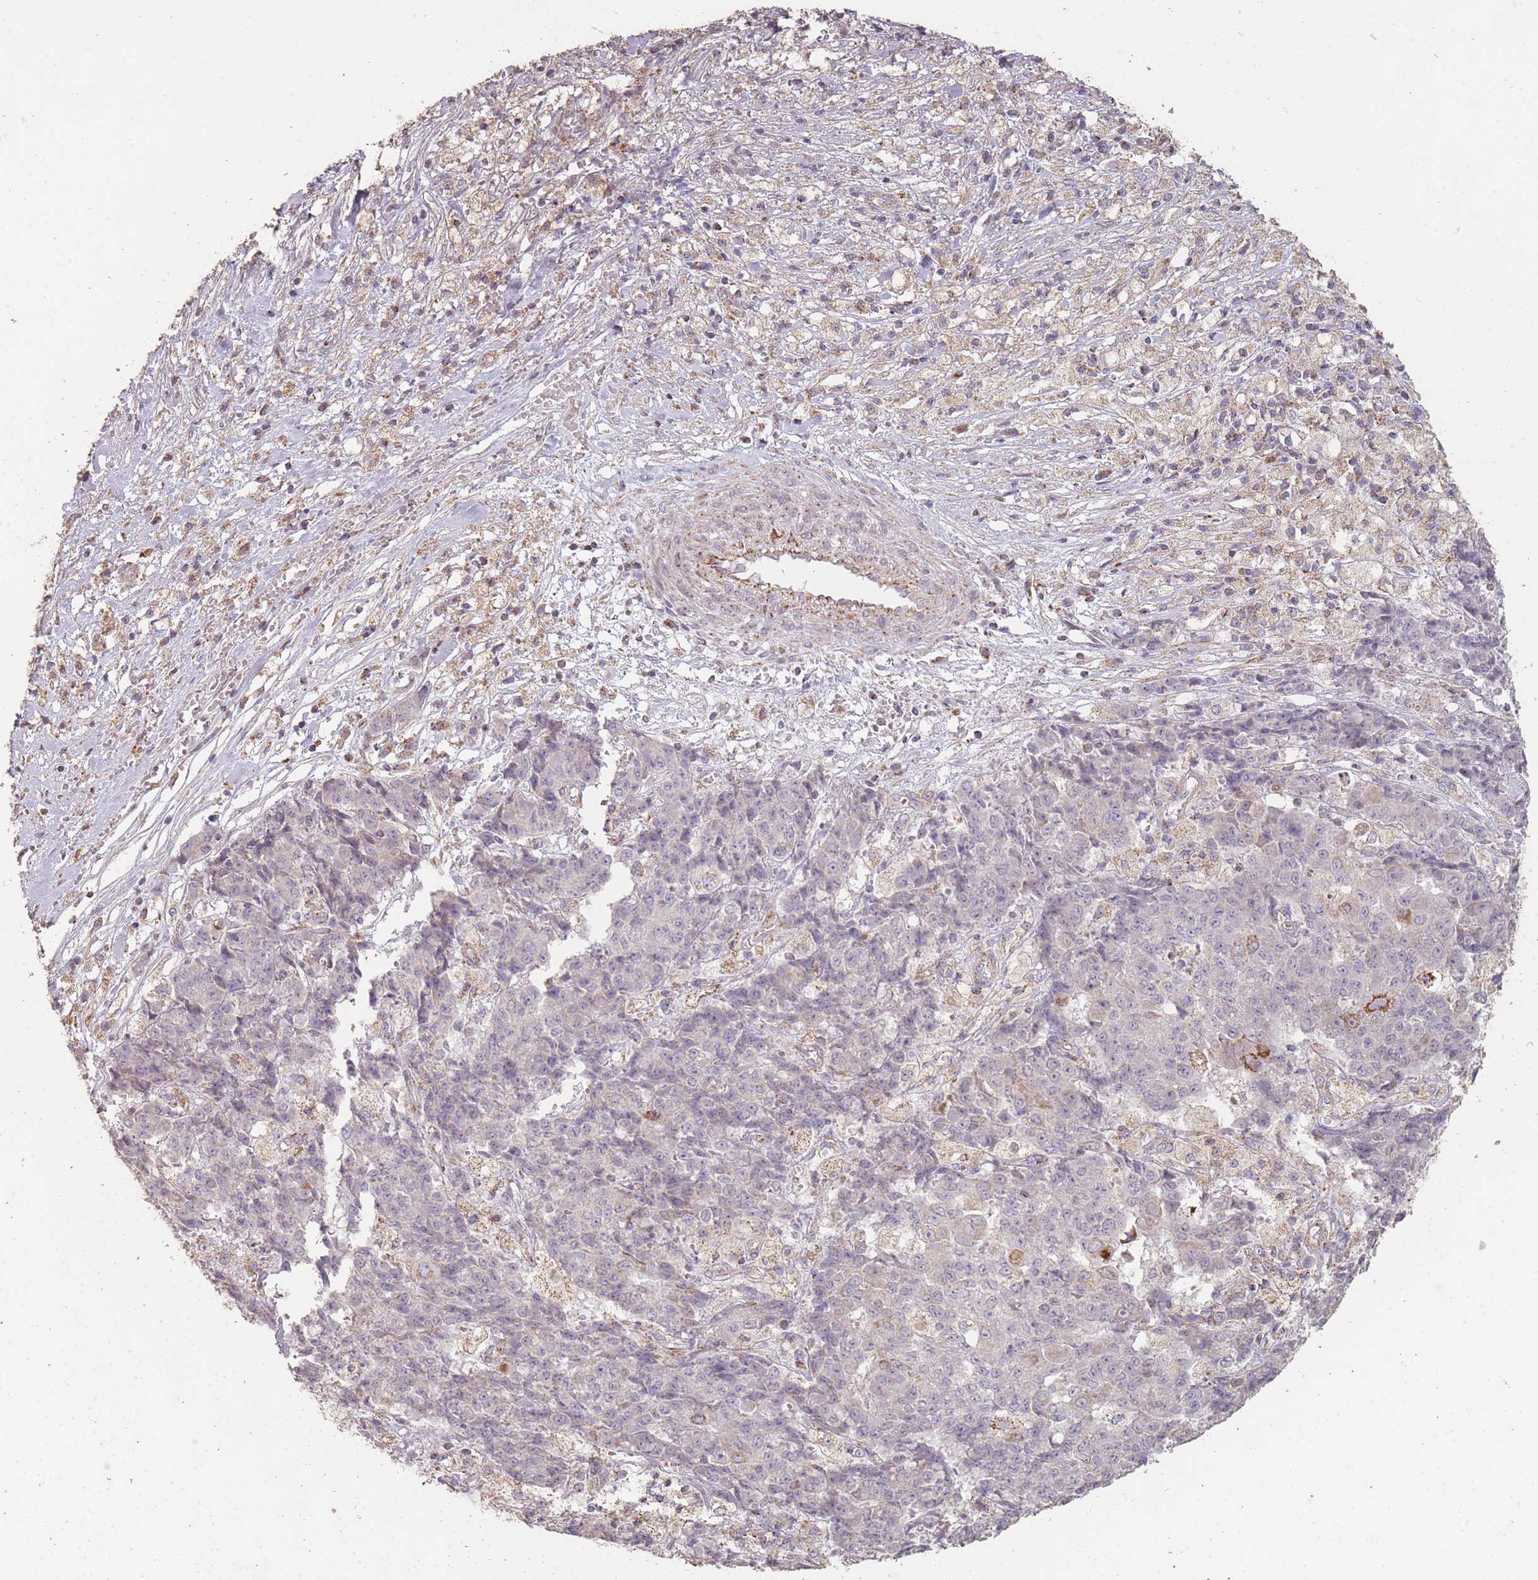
{"staining": {"intensity": "negative", "quantity": "none", "location": "none"}, "tissue": "ovarian cancer", "cell_type": "Tumor cells", "image_type": "cancer", "snomed": [{"axis": "morphology", "description": "Carcinoma, endometroid"}, {"axis": "topography", "description": "Ovary"}], "caption": "Histopathology image shows no significant protein staining in tumor cells of endometroid carcinoma (ovarian).", "gene": "CNOT8", "patient": {"sex": "female", "age": 42}}